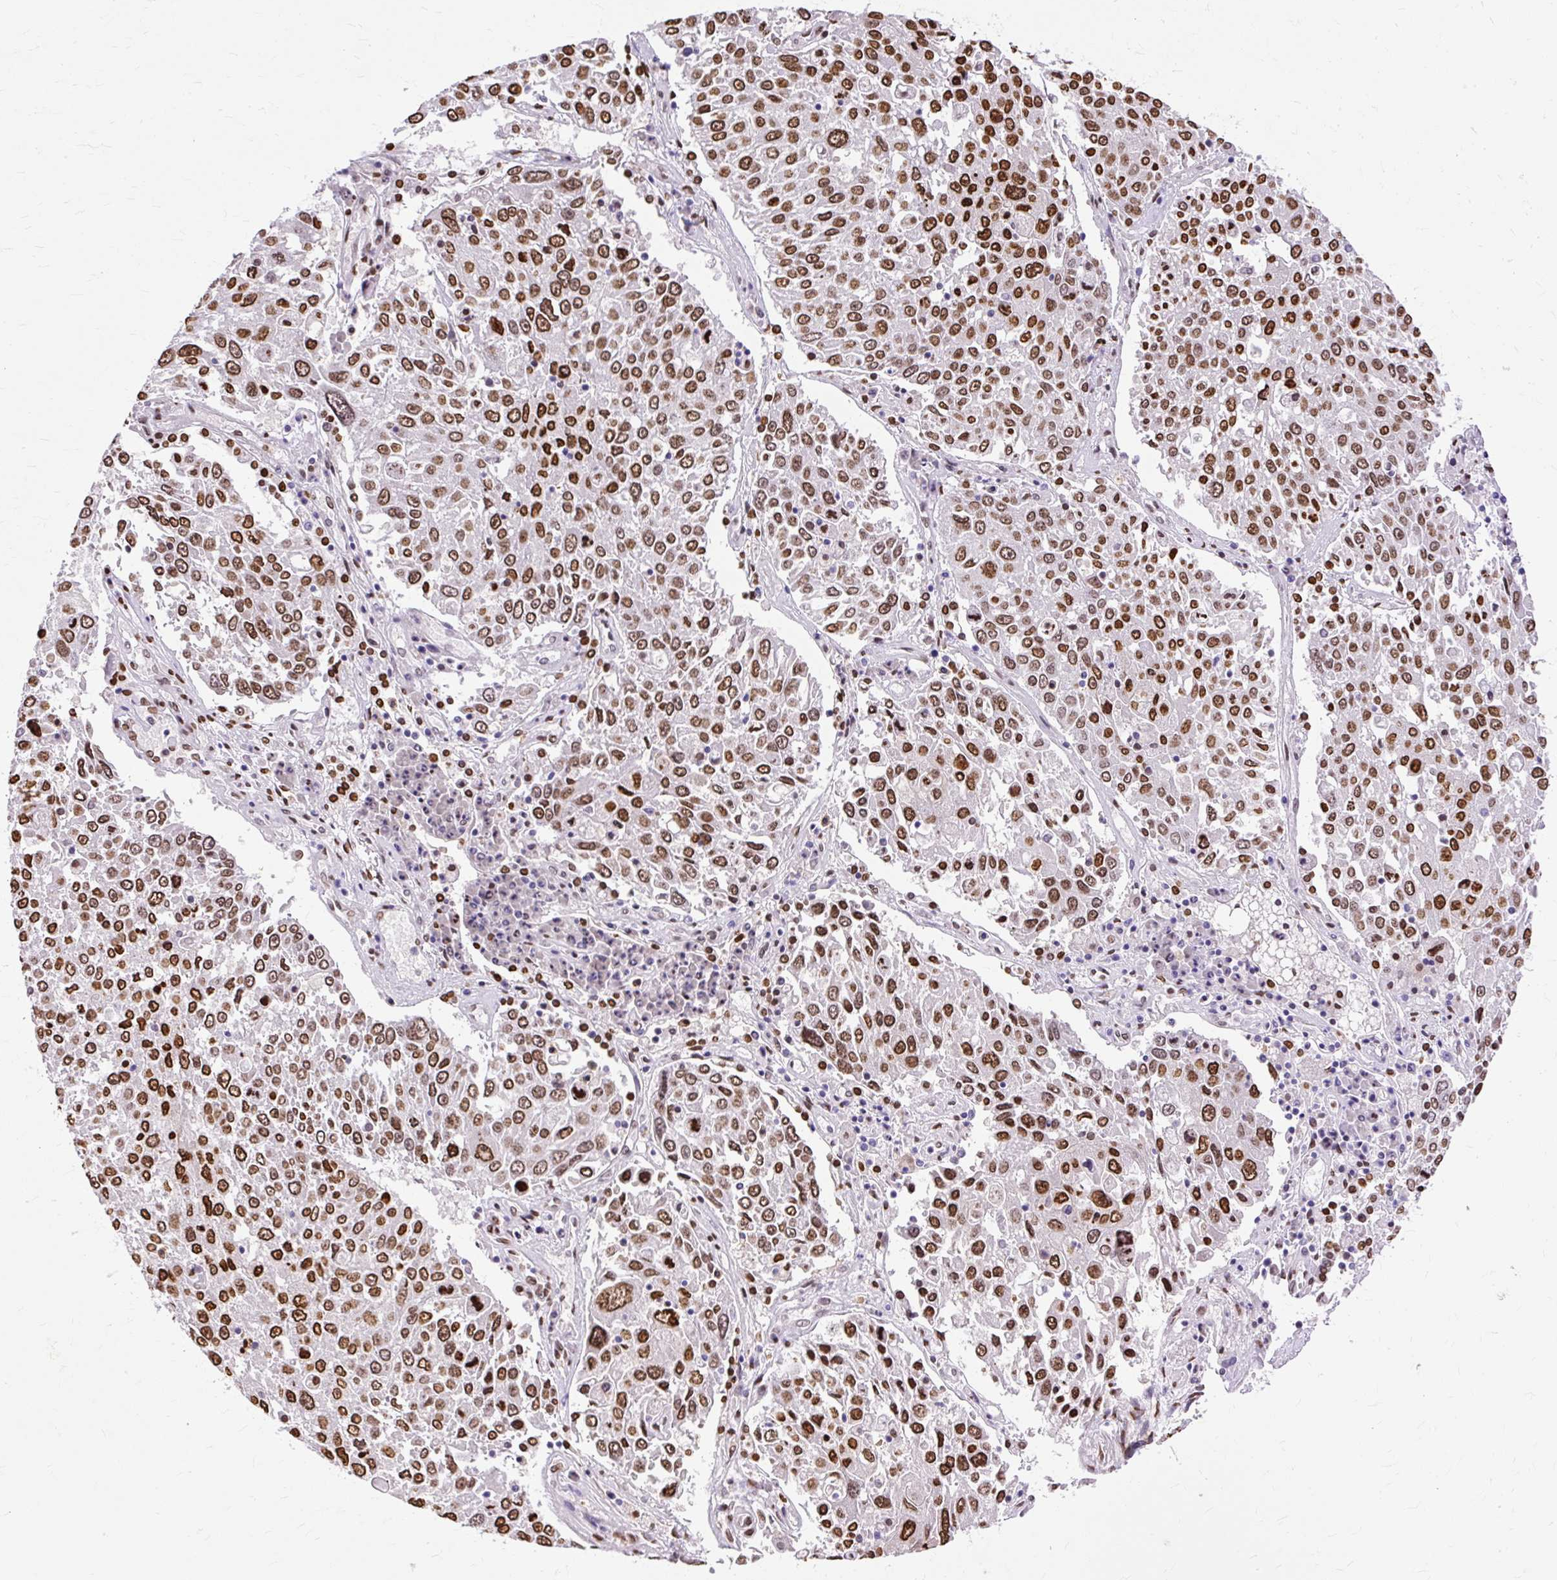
{"staining": {"intensity": "strong", "quantity": ">75%", "location": "nuclear"}, "tissue": "lung cancer", "cell_type": "Tumor cells", "image_type": "cancer", "snomed": [{"axis": "morphology", "description": "Squamous cell carcinoma, NOS"}, {"axis": "topography", "description": "Lung"}], "caption": "Immunohistochemical staining of human lung cancer (squamous cell carcinoma) displays high levels of strong nuclear protein expression in about >75% of tumor cells.", "gene": "TMEM184C", "patient": {"sex": "male", "age": 65}}